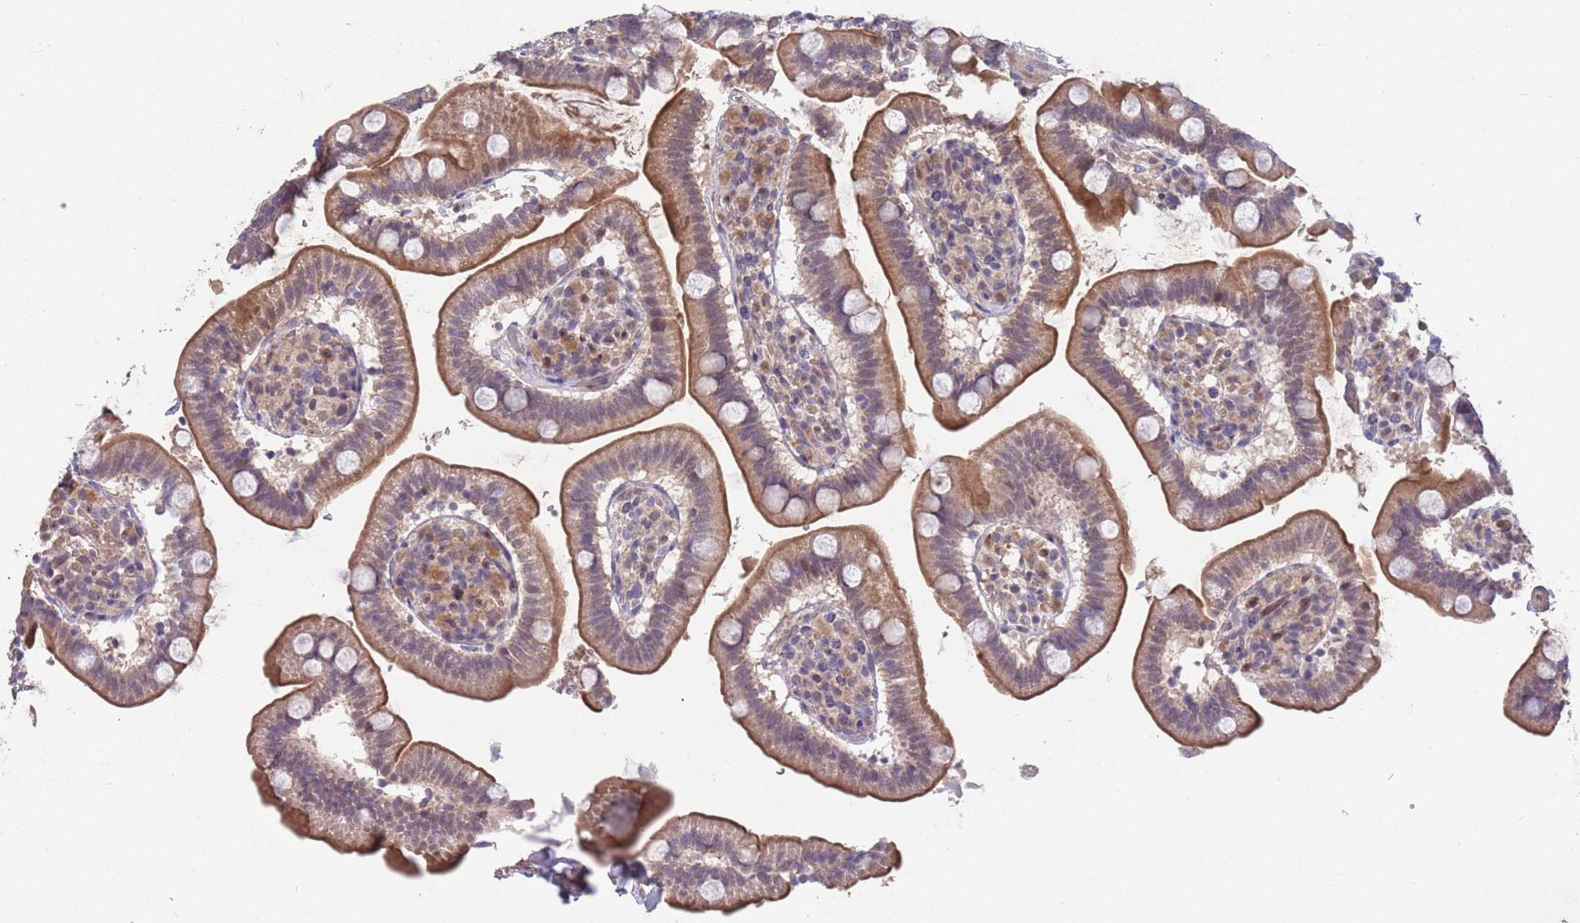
{"staining": {"intensity": "moderate", "quantity": ">75%", "location": "cytoplasmic/membranous"}, "tissue": "small intestine", "cell_type": "Glandular cells", "image_type": "normal", "snomed": [{"axis": "morphology", "description": "Normal tissue, NOS"}, {"axis": "topography", "description": "Small intestine"}], "caption": "A brown stain labels moderate cytoplasmic/membranous positivity of a protein in glandular cells of normal small intestine.", "gene": "MEI1", "patient": {"sex": "female", "age": 64}}